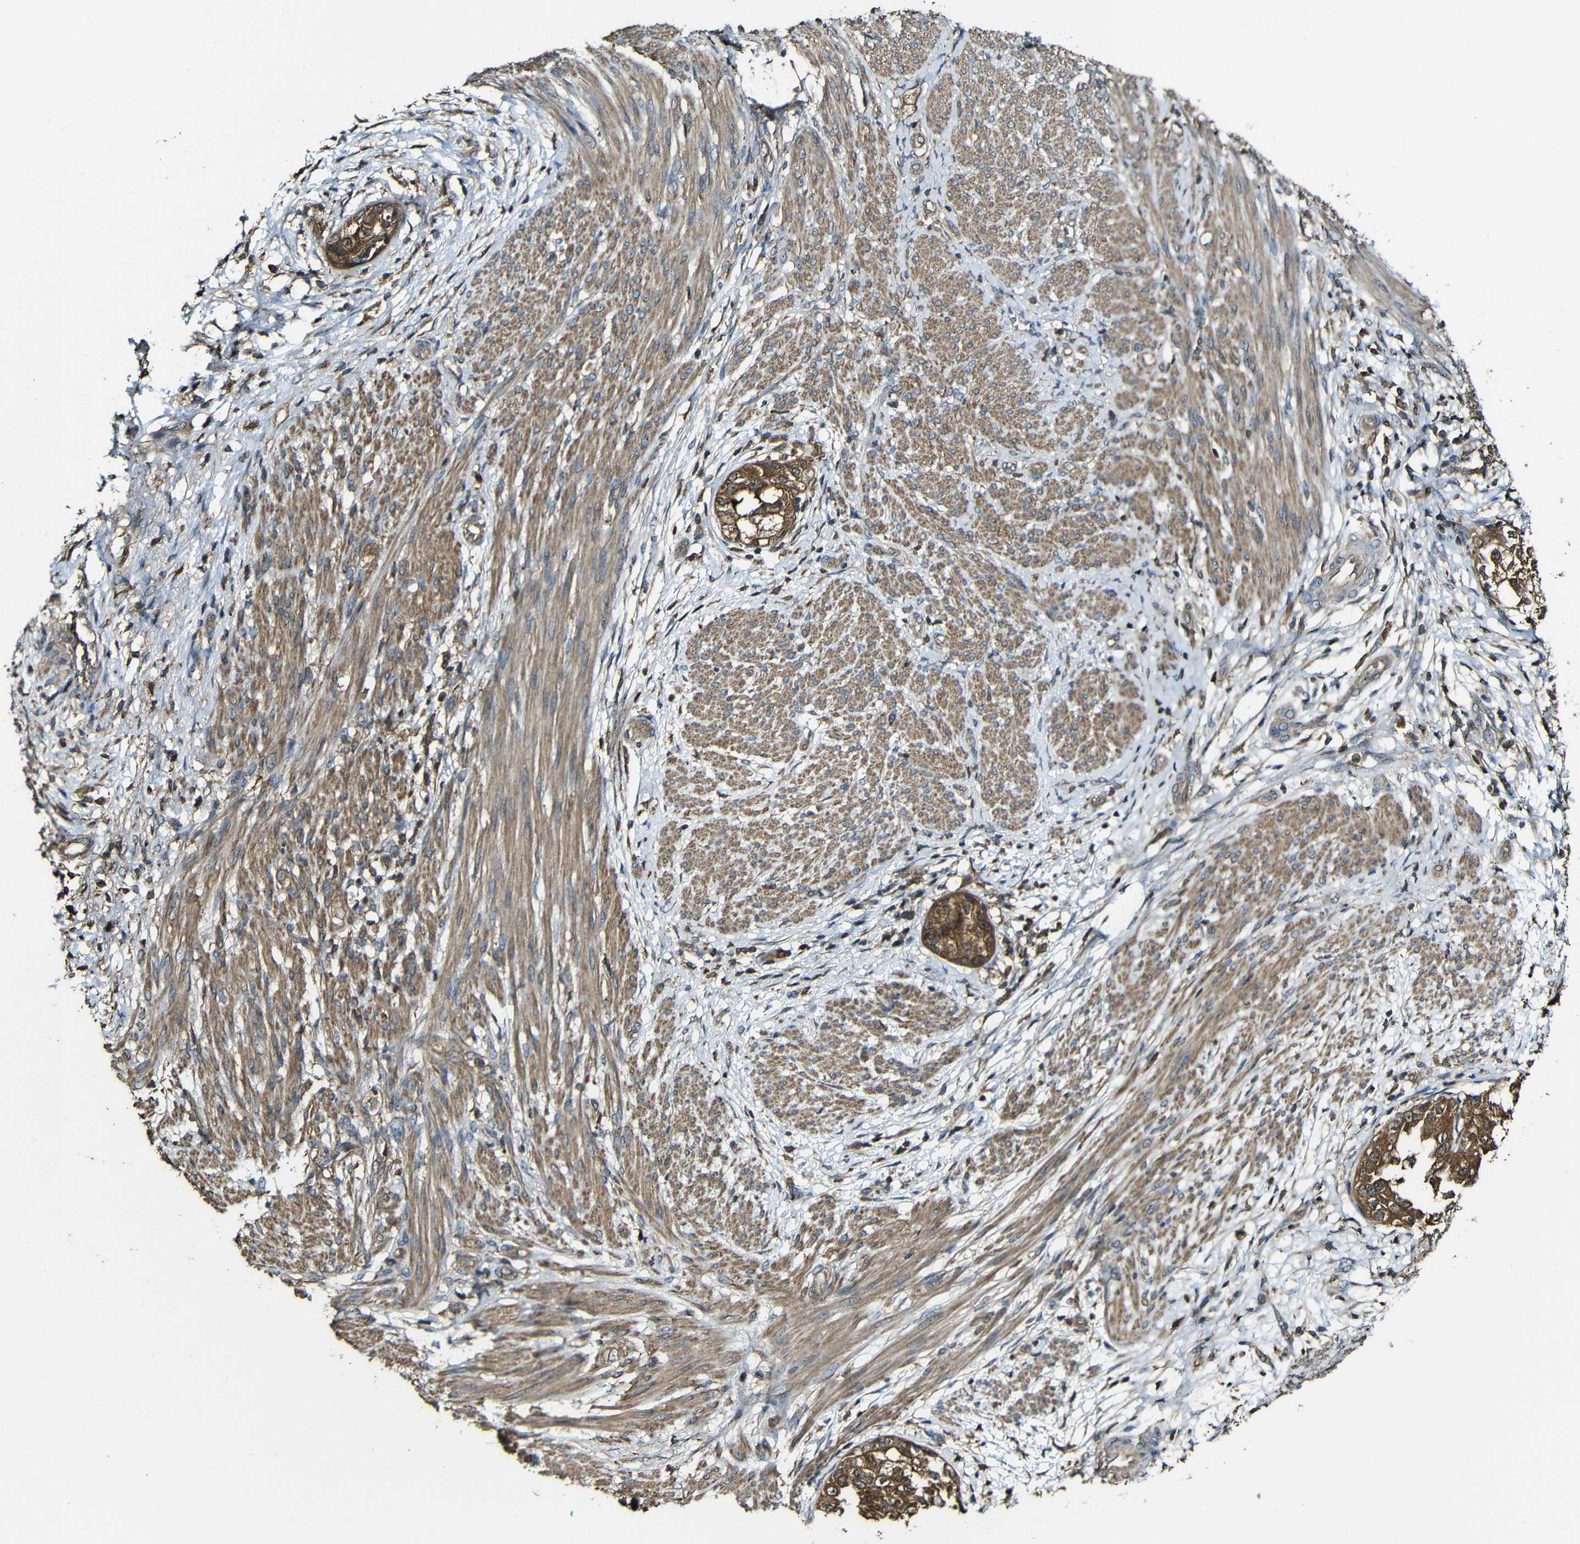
{"staining": {"intensity": "strong", "quantity": ">75%", "location": "cytoplasmic/membranous"}, "tissue": "endometrial cancer", "cell_type": "Tumor cells", "image_type": "cancer", "snomed": [{"axis": "morphology", "description": "Adenocarcinoma, NOS"}, {"axis": "topography", "description": "Endometrium"}], "caption": "Protein expression analysis of adenocarcinoma (endometrial) shows strong cytoplasmic/membranous staining in approximately >75% of tumor cells.", "gene": "CASP8", "patient": {"sex": "female", "age": 85}}